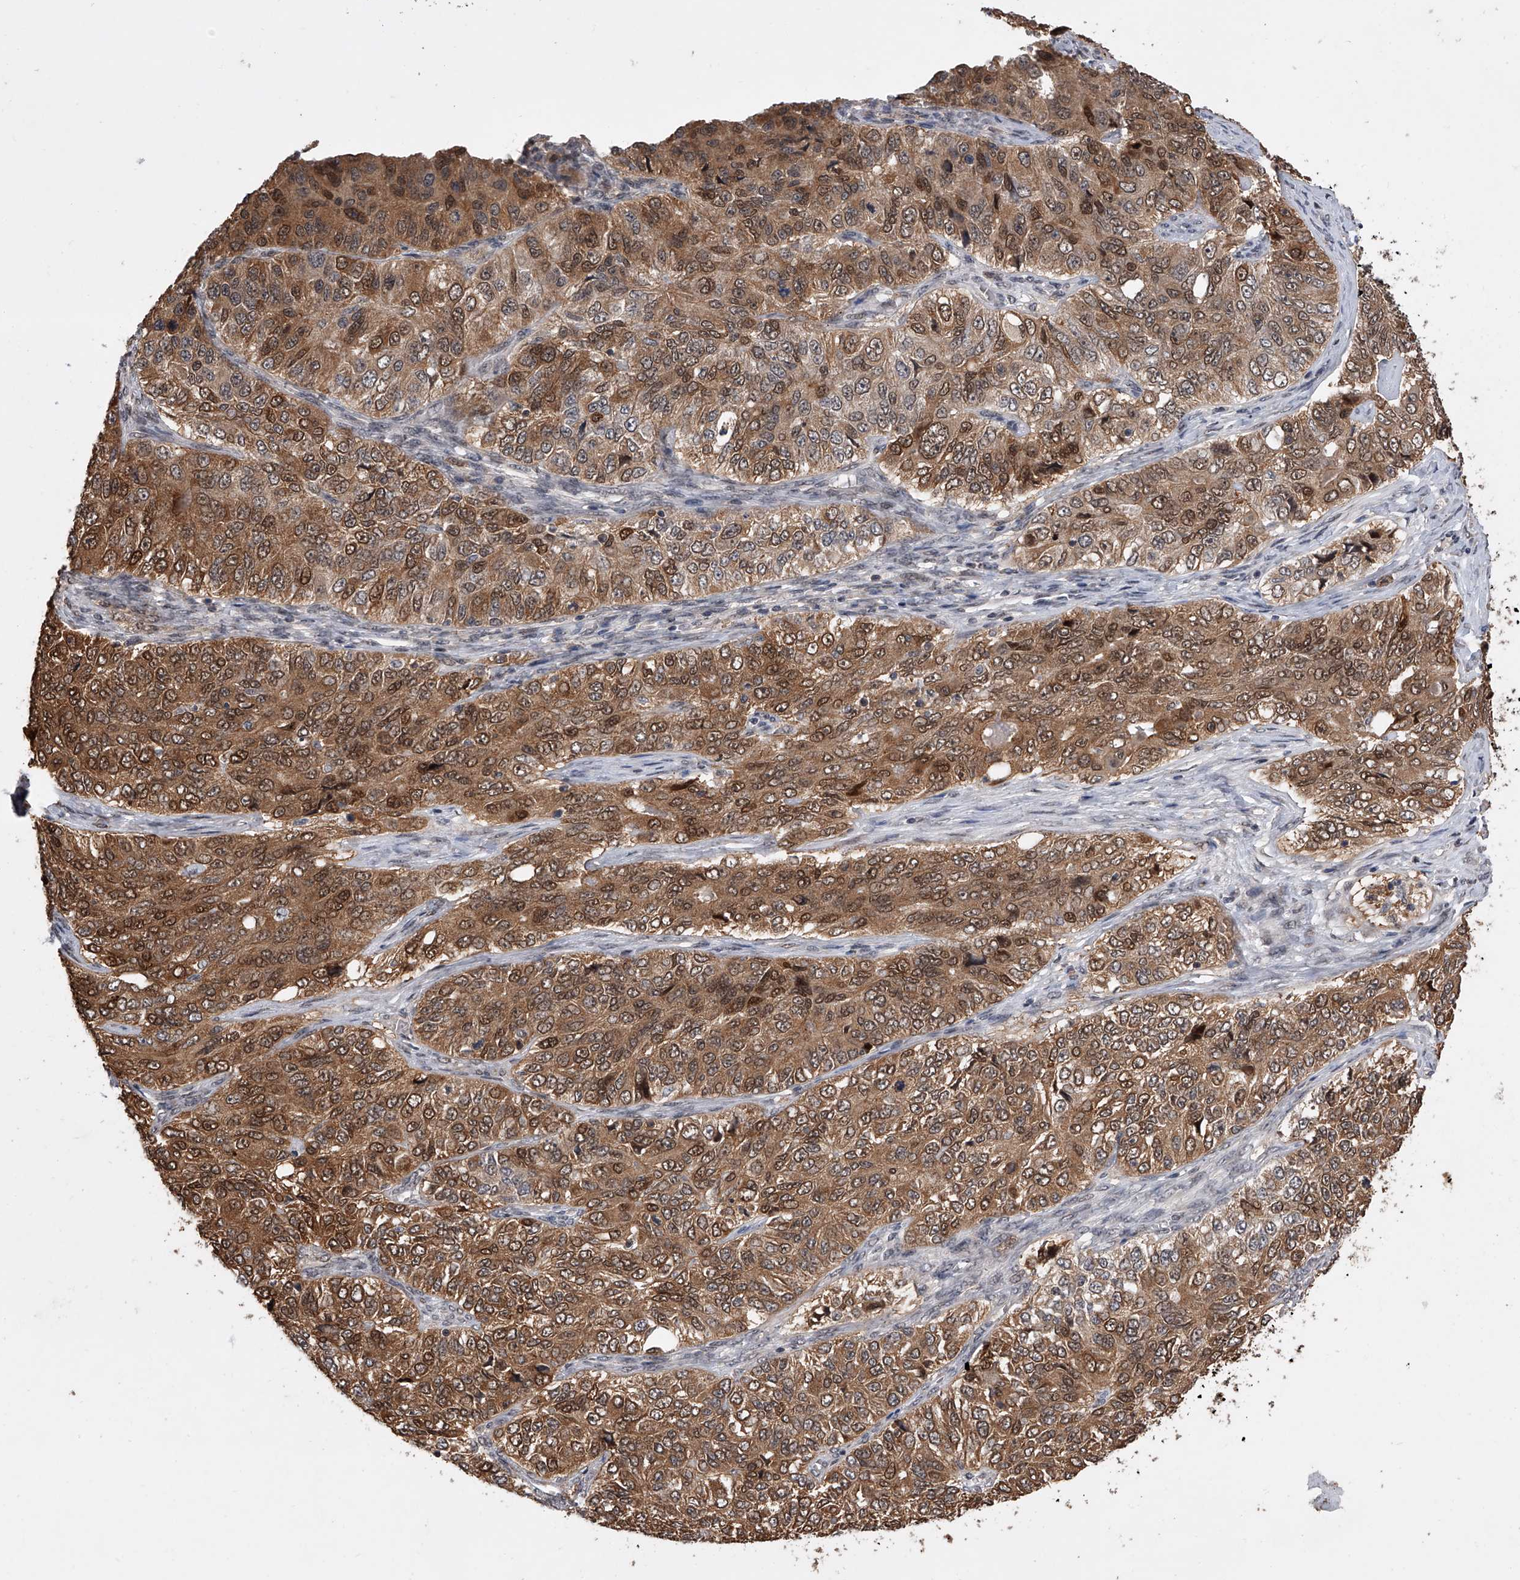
{"staining": {"intensity": "strong", "quantity": ">75%", "location": "cytoplasmic/membranous"}, "tissue": "ovarian cancer", "cell_type": "Tumor cells", "image_type": "cancer", "snomed": [{"axis": "morphology", "description": "Carcinoma, endometroid"}, {"axis": "topography", "description": "Ovary"}], "caption": "A micrograph of human ovarian cancer stained for a protein displays strong cytoplasmic/membranous brown staining in tumor cells. The protein of interest is shown in brown color, while the nuclei are stained blue.", "gene": "BHLHE23", "patient": {"sex": "female", "age": 51}}